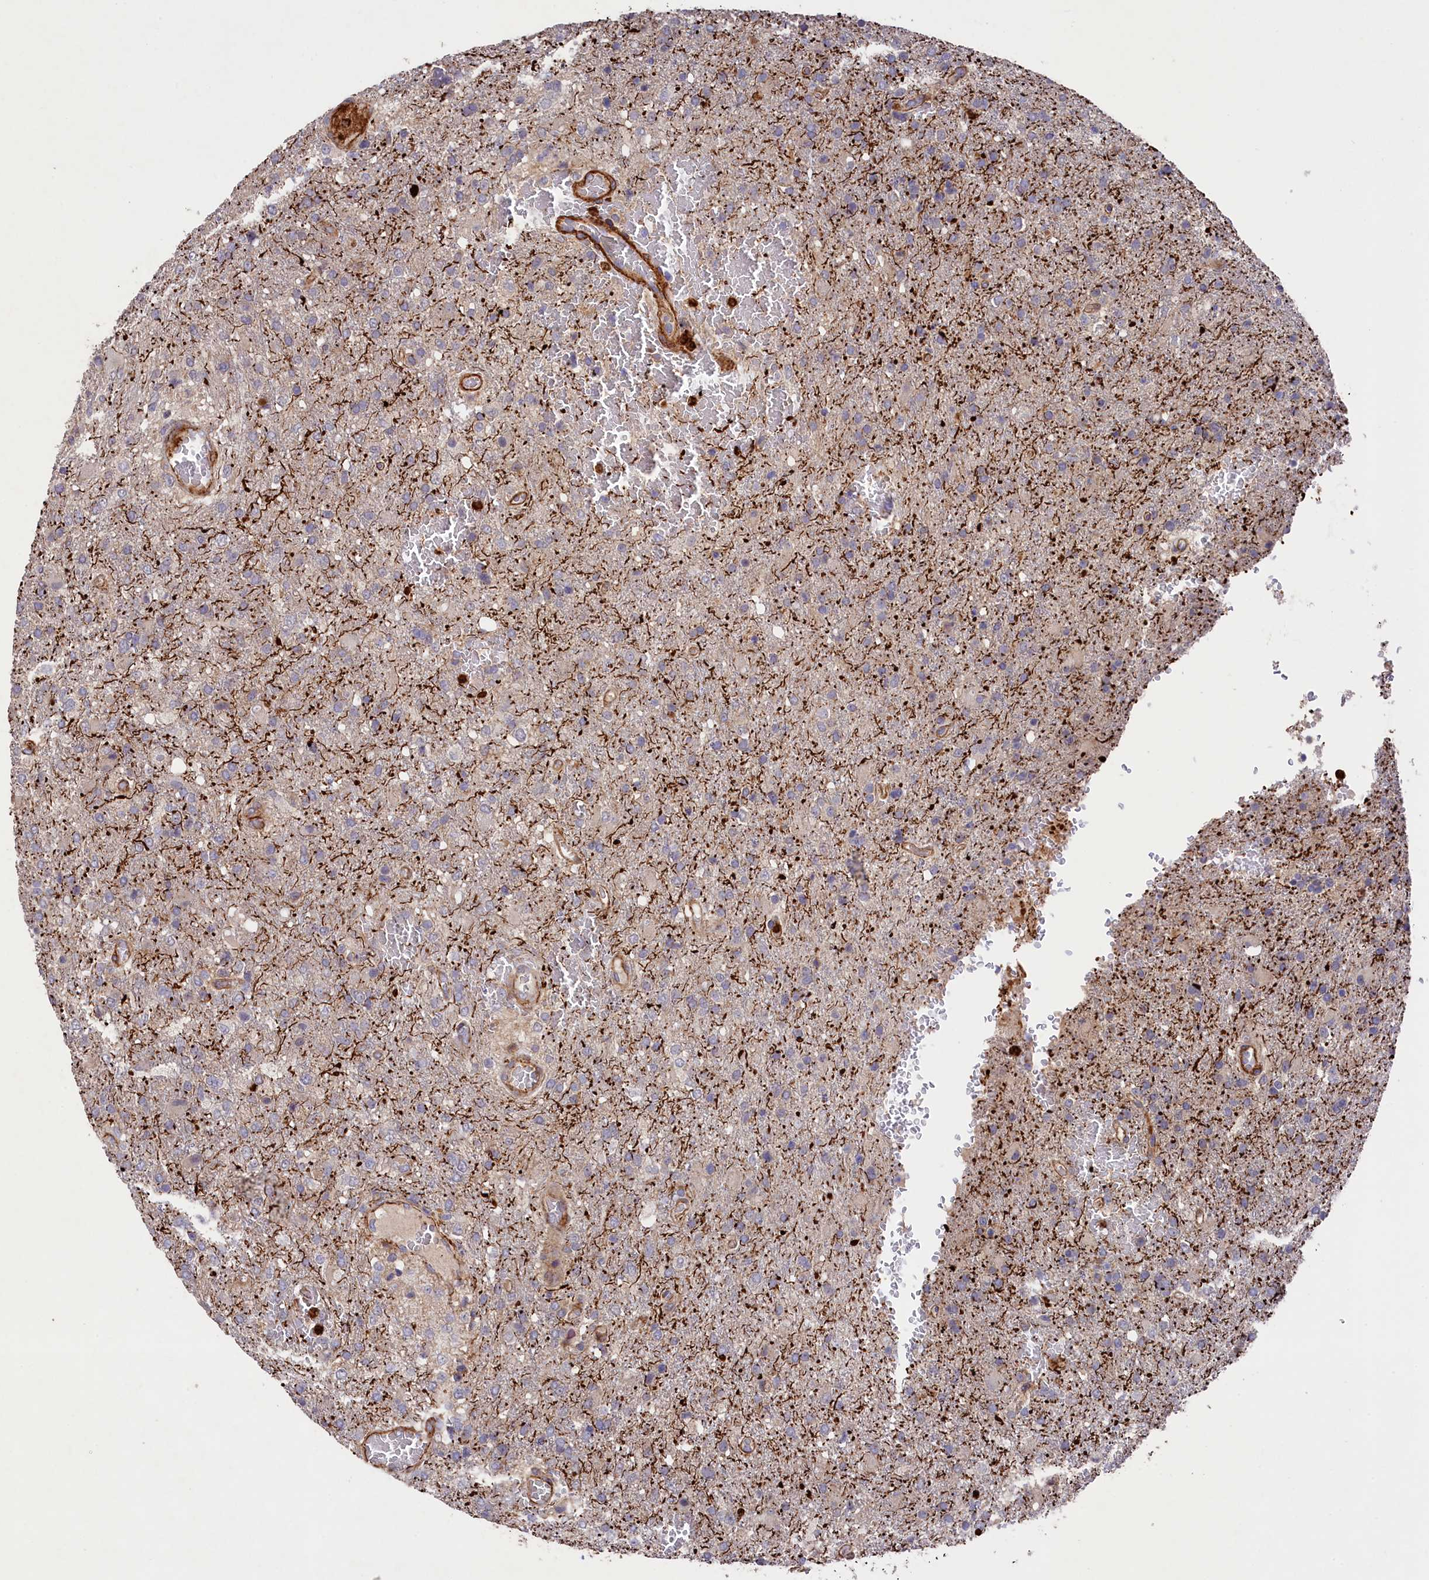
{"staining": {"intensity": "negative", "quantity": "none", "location": "none"}, "tissue": "glioma", "cell_type": "Tumor cells", "image_type": "cancer", "snomed": [{"axis": "morphology", "description": "Glioma, malignant, High grade"}, {"axis": "topography", "description": "Brain"}], "caption": "Immunohistochemistry of glioma exhibits no positivity in tumor cells. (Immunohistochemistry, brightfield microscopy, high magnification).", "gene": "RAPSN", "patient": {"sex": "female", "age": 74}}